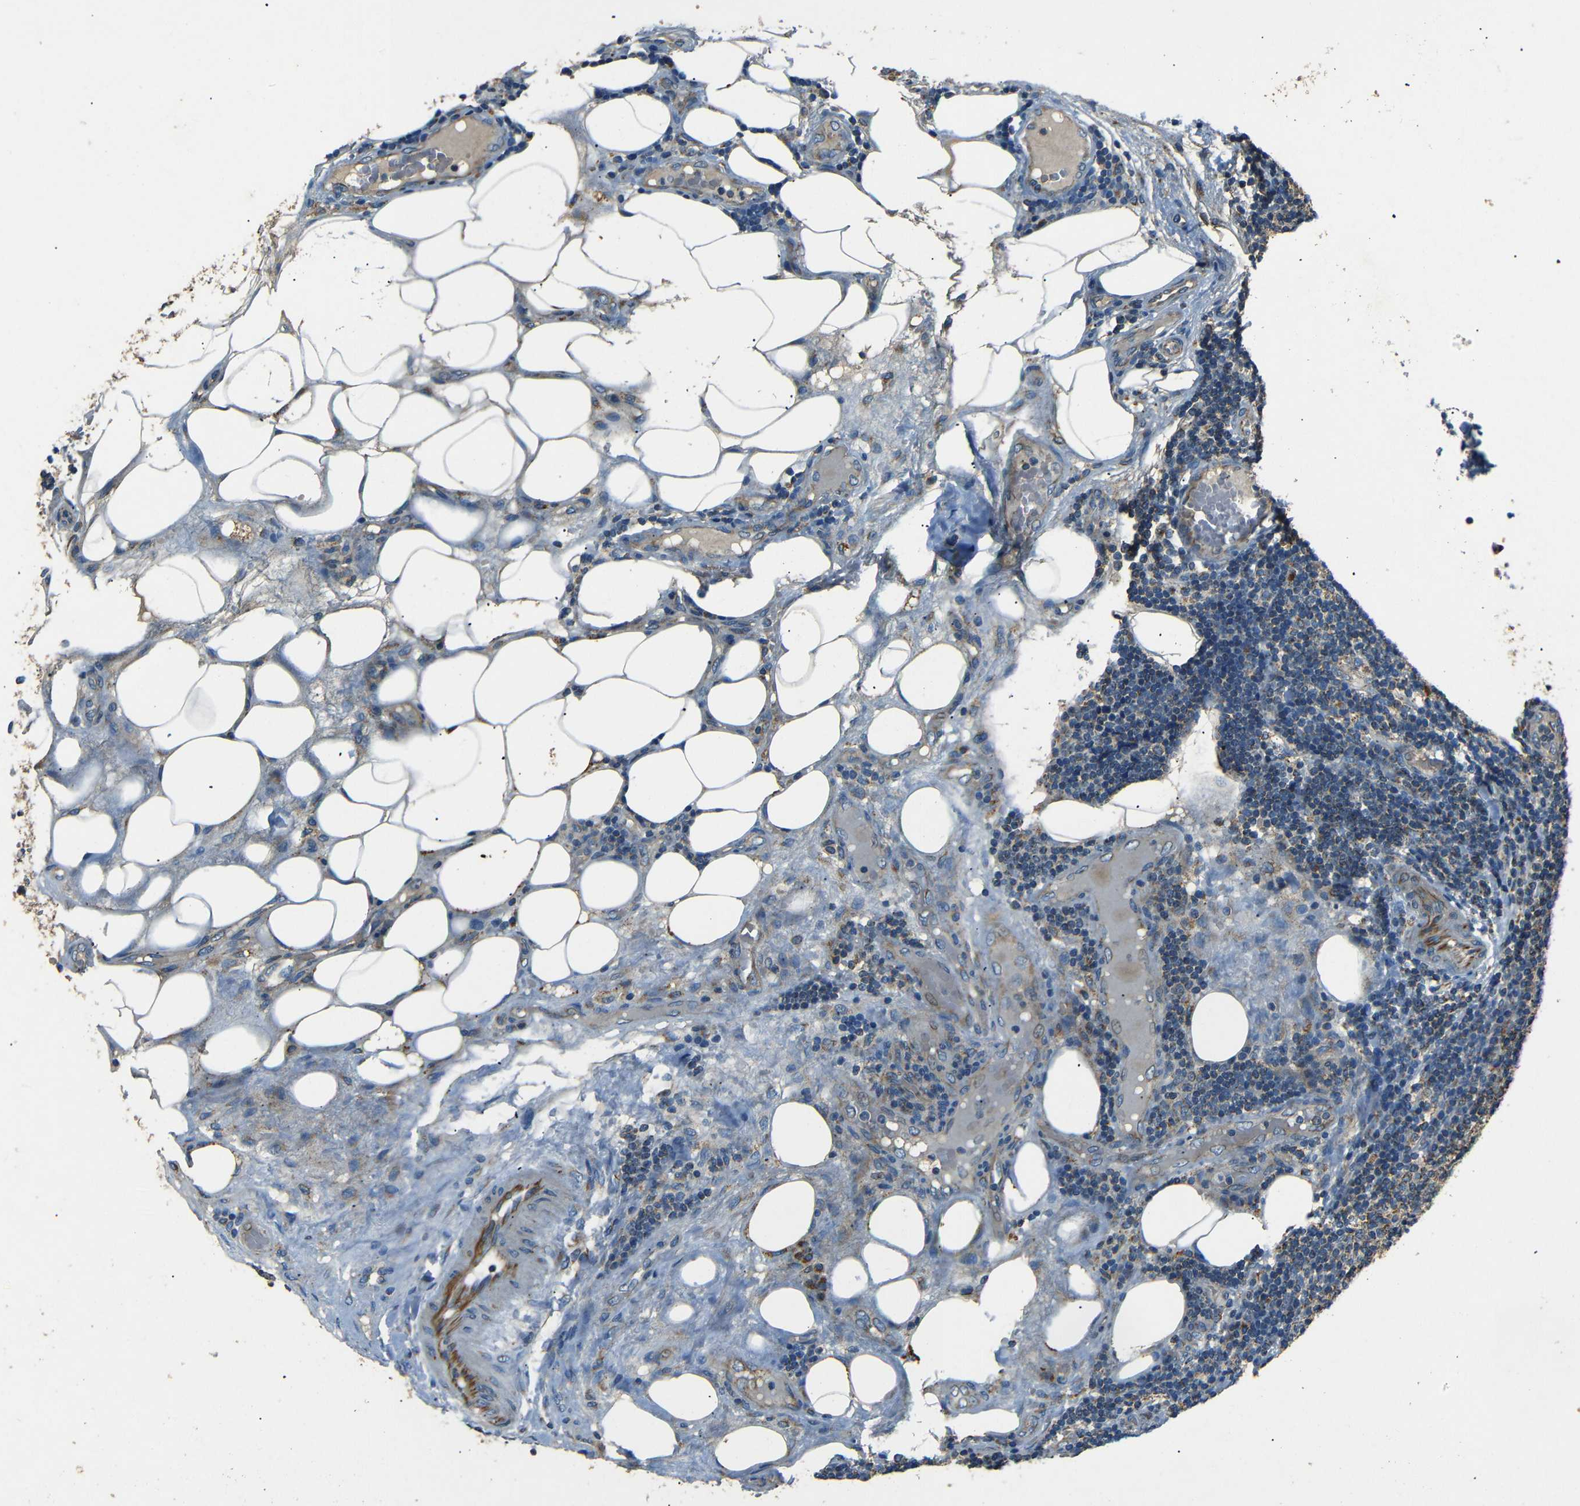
{"staining": {"intensity": "moderate", "quantity": "25%-75%", "location": "cytoplasmic/membranous"}, "tissue": "lymphoma", "cell_type": "Tumor cells", "image_type": "cancer", "snomed": [{"axis": "morphology", "description": "Malignant lymphoma, non-Hodgkin's type, Low grade"}, {"axis": "topography", "description": "Lymph node"}], "caption": "Protein expression analysis of human low-grade malignant lymphoma, non-Hodgkin's type reveals moderate cytoplasmic/membranous positivity in approximately 25%-75% of tumor cells.", "gene": "NETO2", "patient": {"sex": "male", "age": 83}}